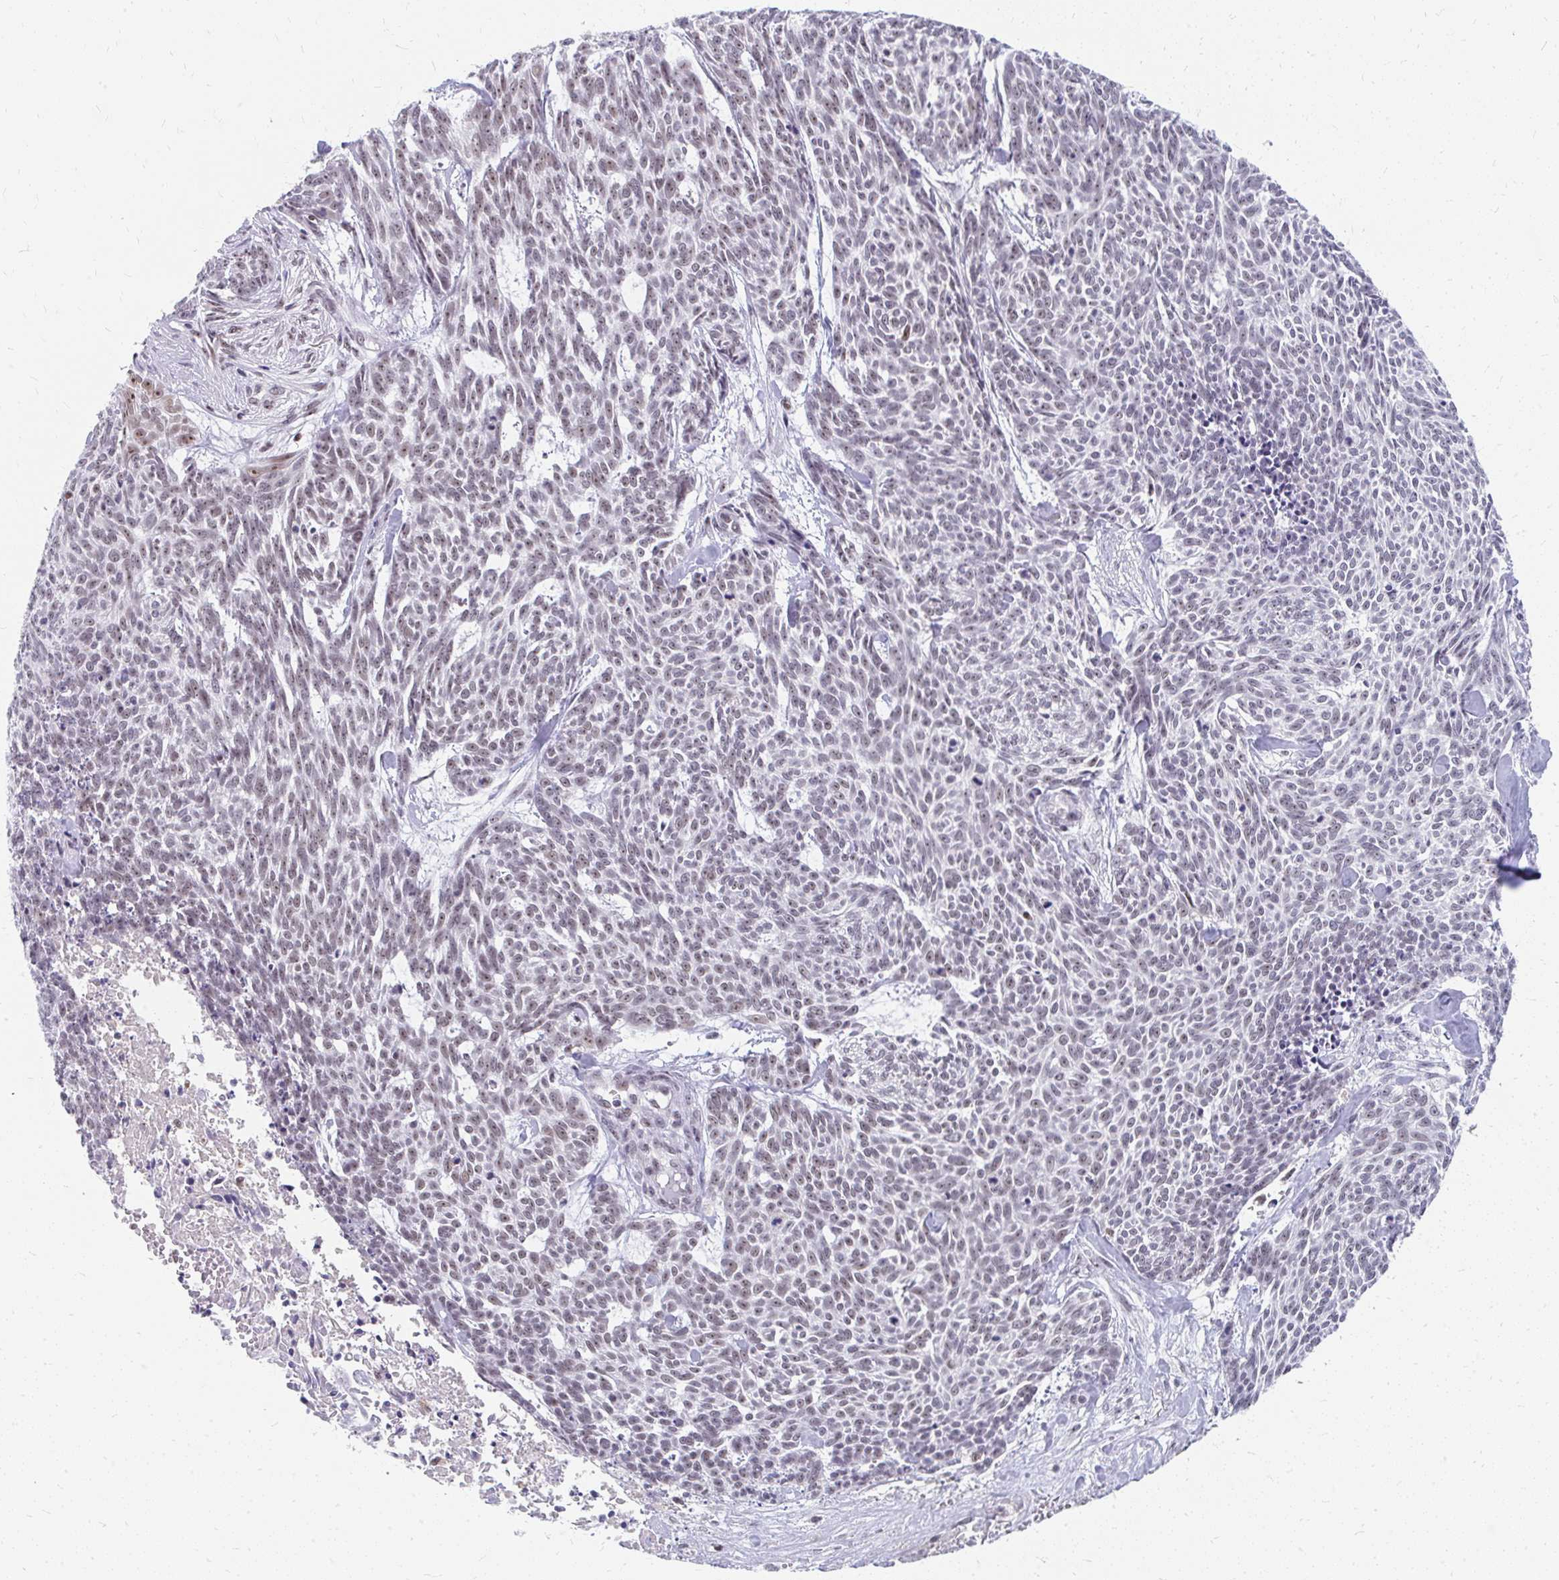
{"staining": {"intensity": "moderate", "quantity": "25%-75%", "location": "nuclear"}, "tissue": "skin cancer", "cell_type": "Tumor cells", "image_type": "cancer", "snomed": [{"axis": "morphology", "description": "Basal cell carcinoma"}, {"axis": "topography", "description": "Skin"}], "caption": "High-magnification brightfield microscopy of skin cancer stained with DAB (brown) and counterstained with hematoxylin (blue). tumor cells exhibit moderate nuclear expression is present in about25%-75% of cells.", "gene": "GTF2H1", "patient": {"sex": "female", "age": 93}}